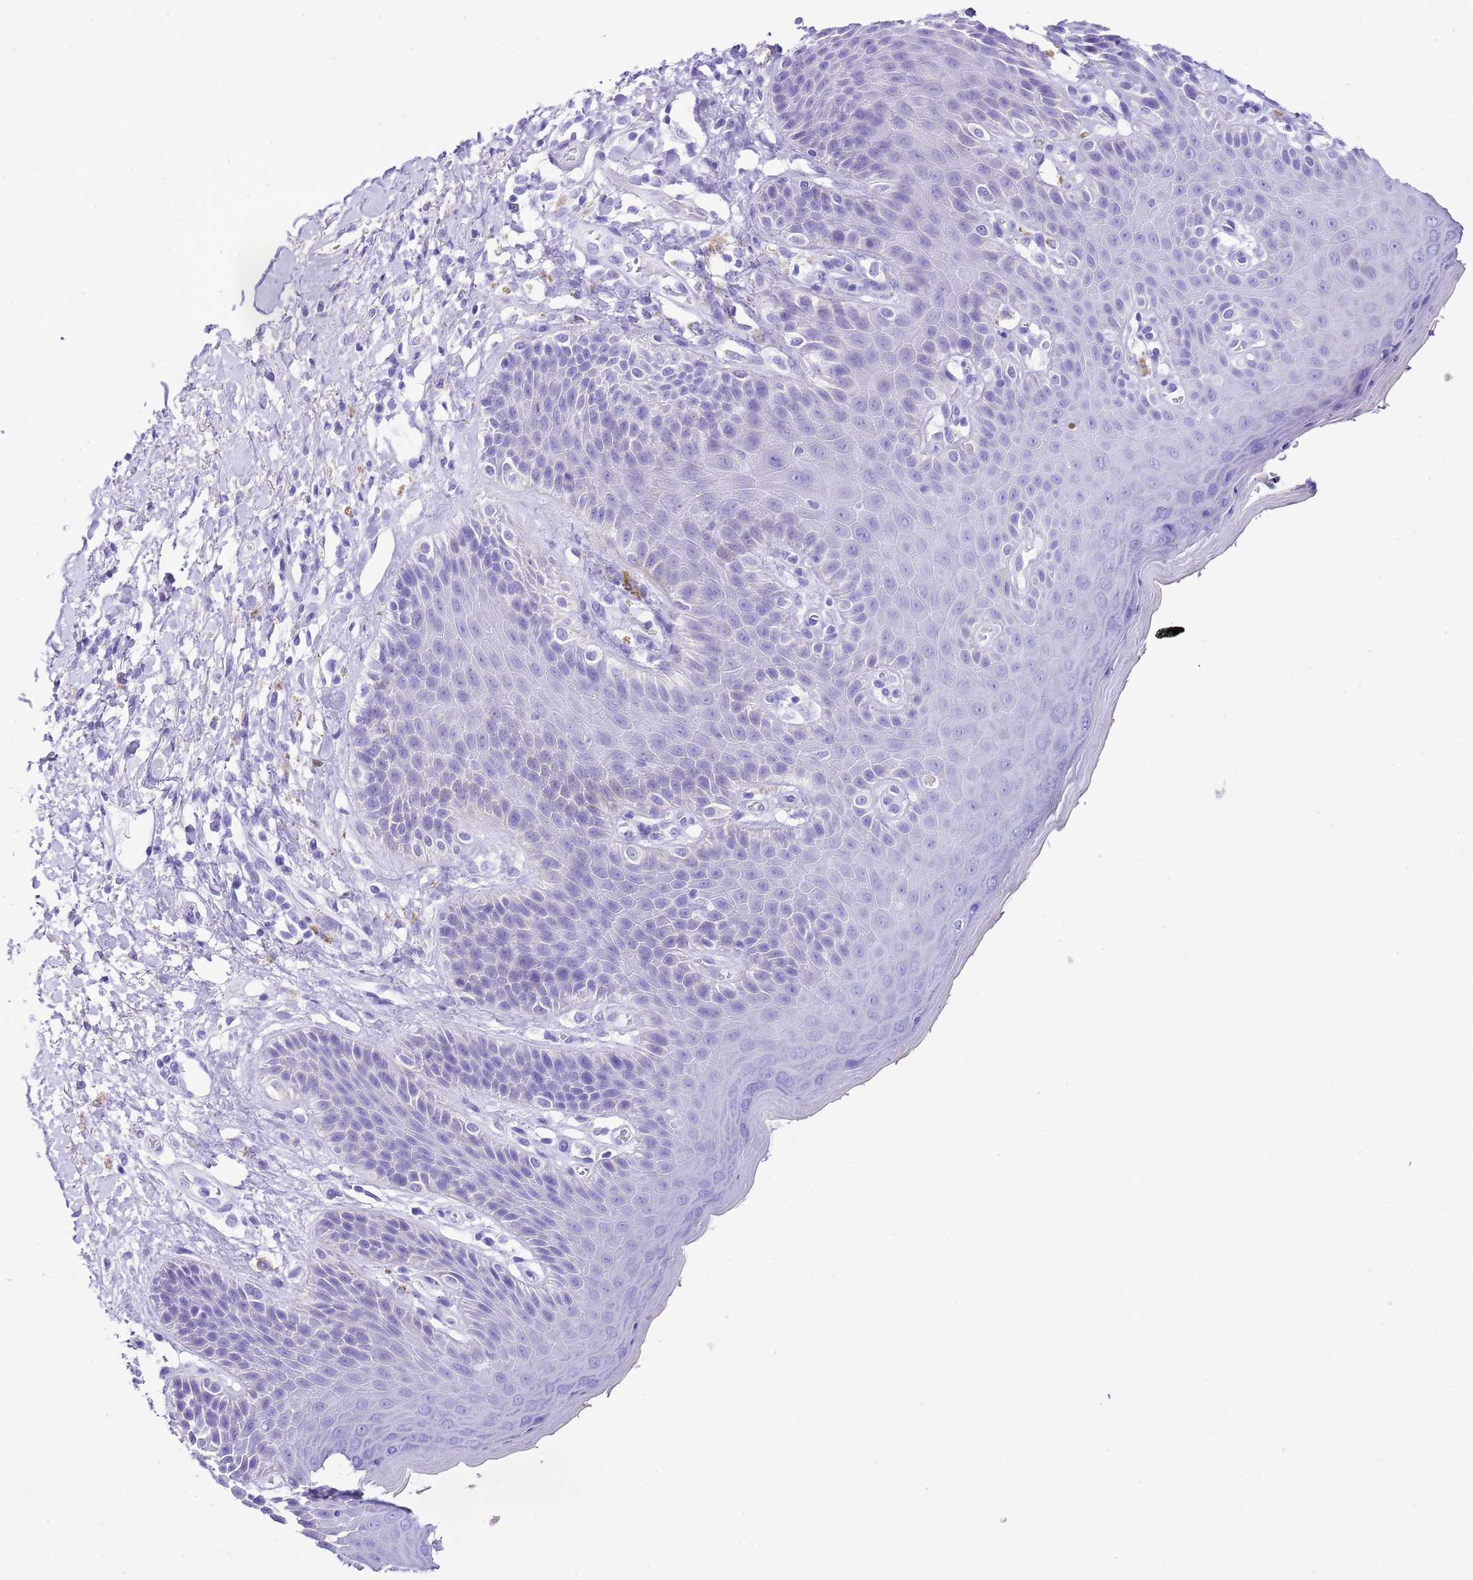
{"staining": {"intensity": "negative", "quantity": "none", "location": "none"}, "tissue": "skin", "cell_type": "Epidermal cells", "image_type": "normal", "snomed": [{"axis": "morphology", "description": "Normal tissue, NOS"}, {"axis": "topography", "description": "Anal"}], "caption": "The immunohistochemistry (IHC) image has no significant expression in epidermal cells of skin.", "gene": "KCNC1", "patient": {"sex": "female", "age": 89}}